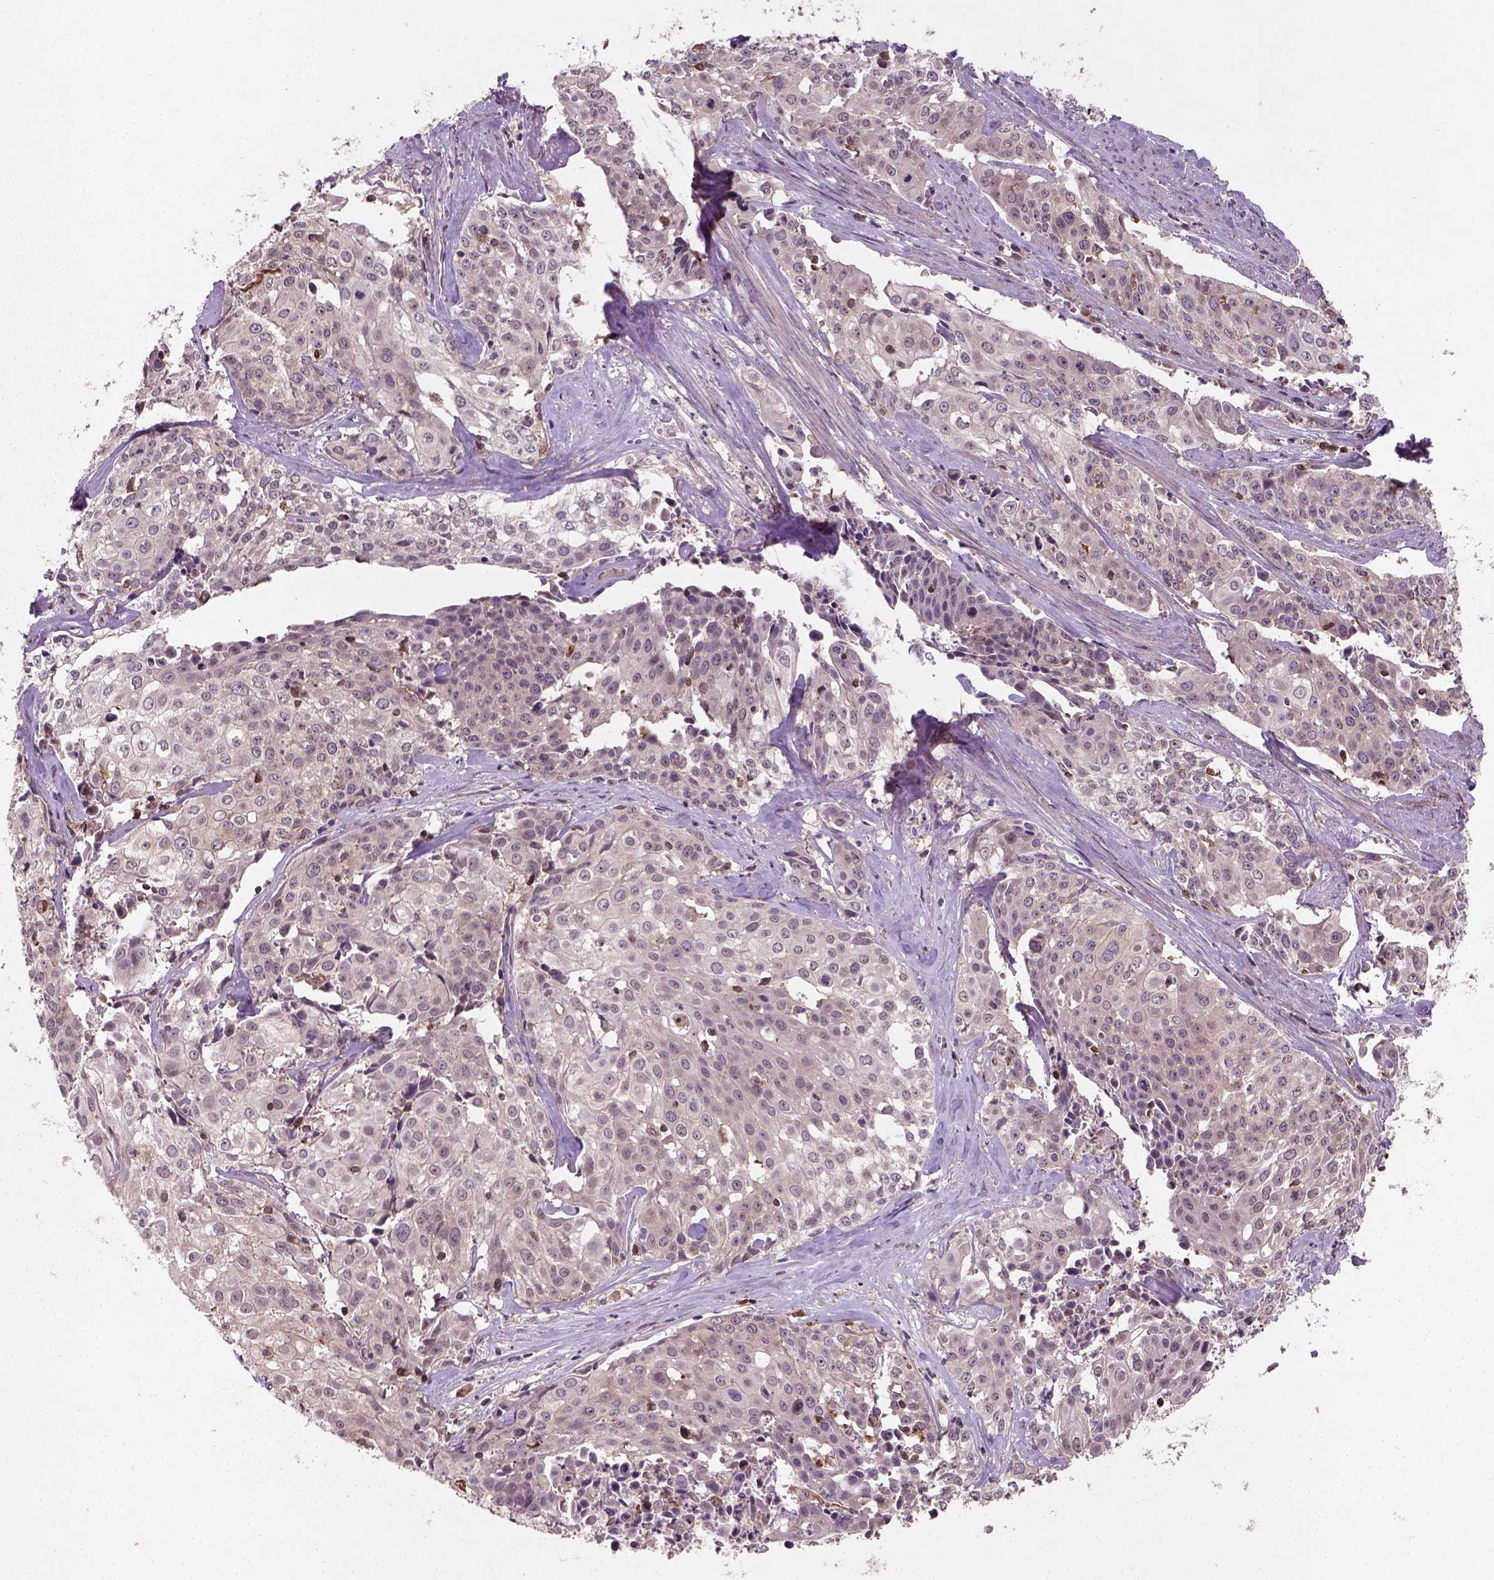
{"staining": {"intensity": "negative", "quantity": "none", "location": "none"}, "tissue": "cervical cancer", "cell_type": "Tumor cells", "image_type": "cancer", "snomed": [{"axis": "morphology", "description": "Squamous cell carcinoma, NOS"}, {"axis": "topography", "description": "Cervix"}], "caption": "Immunohistochemical staining of human cervical cancer exhibits no significant staining in tumor cells.", "gene": "CAMKK1", "patient": {"sex": "female", "age": 39}}